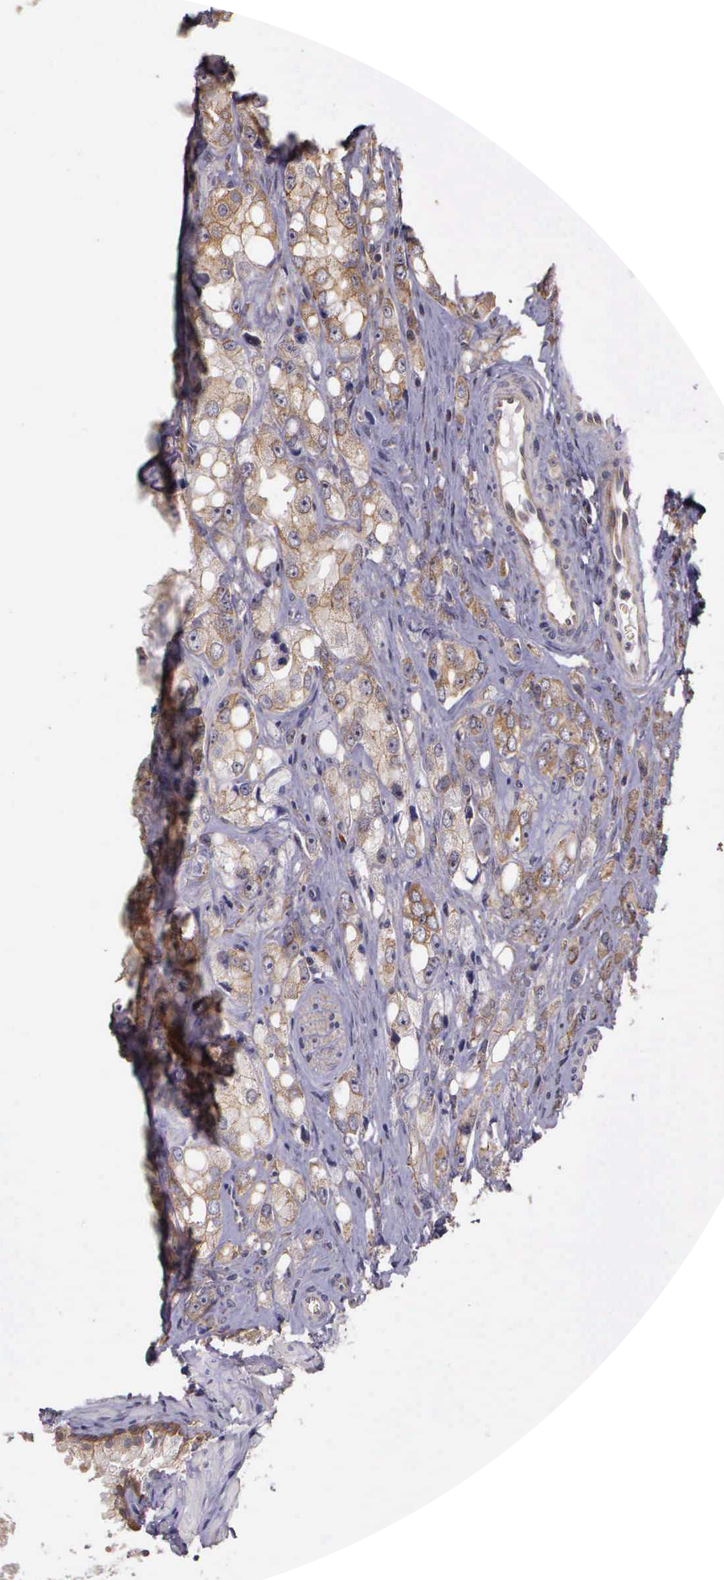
{"staining": {"intensity": "weak", "quantity": ">75%", "location": "cytoplasmic/membranous"}, "tissue": "prostate cancer", "cell_type": "Tumor cells", "image_type": "cancer", "snomed": [{"axis": "morphology", "description": "Adenocarcinoma, High grade"}, {"axis": "topography", "description": "Prostate"}], "caption": "A histopathology image of adenocarcinoma (high-grade) (prostate) stained for a protein demonstrates weak cytoplasmic/membranous brown staining in tumor cells. (Stains: DAB (3,3'-diaminobenzidine) in brown, nuclei in blue, Microscopy: brightfield microscopy at high magnification).", "gene": "EIF5", "patient": {"sex": "male", "age": 67}}